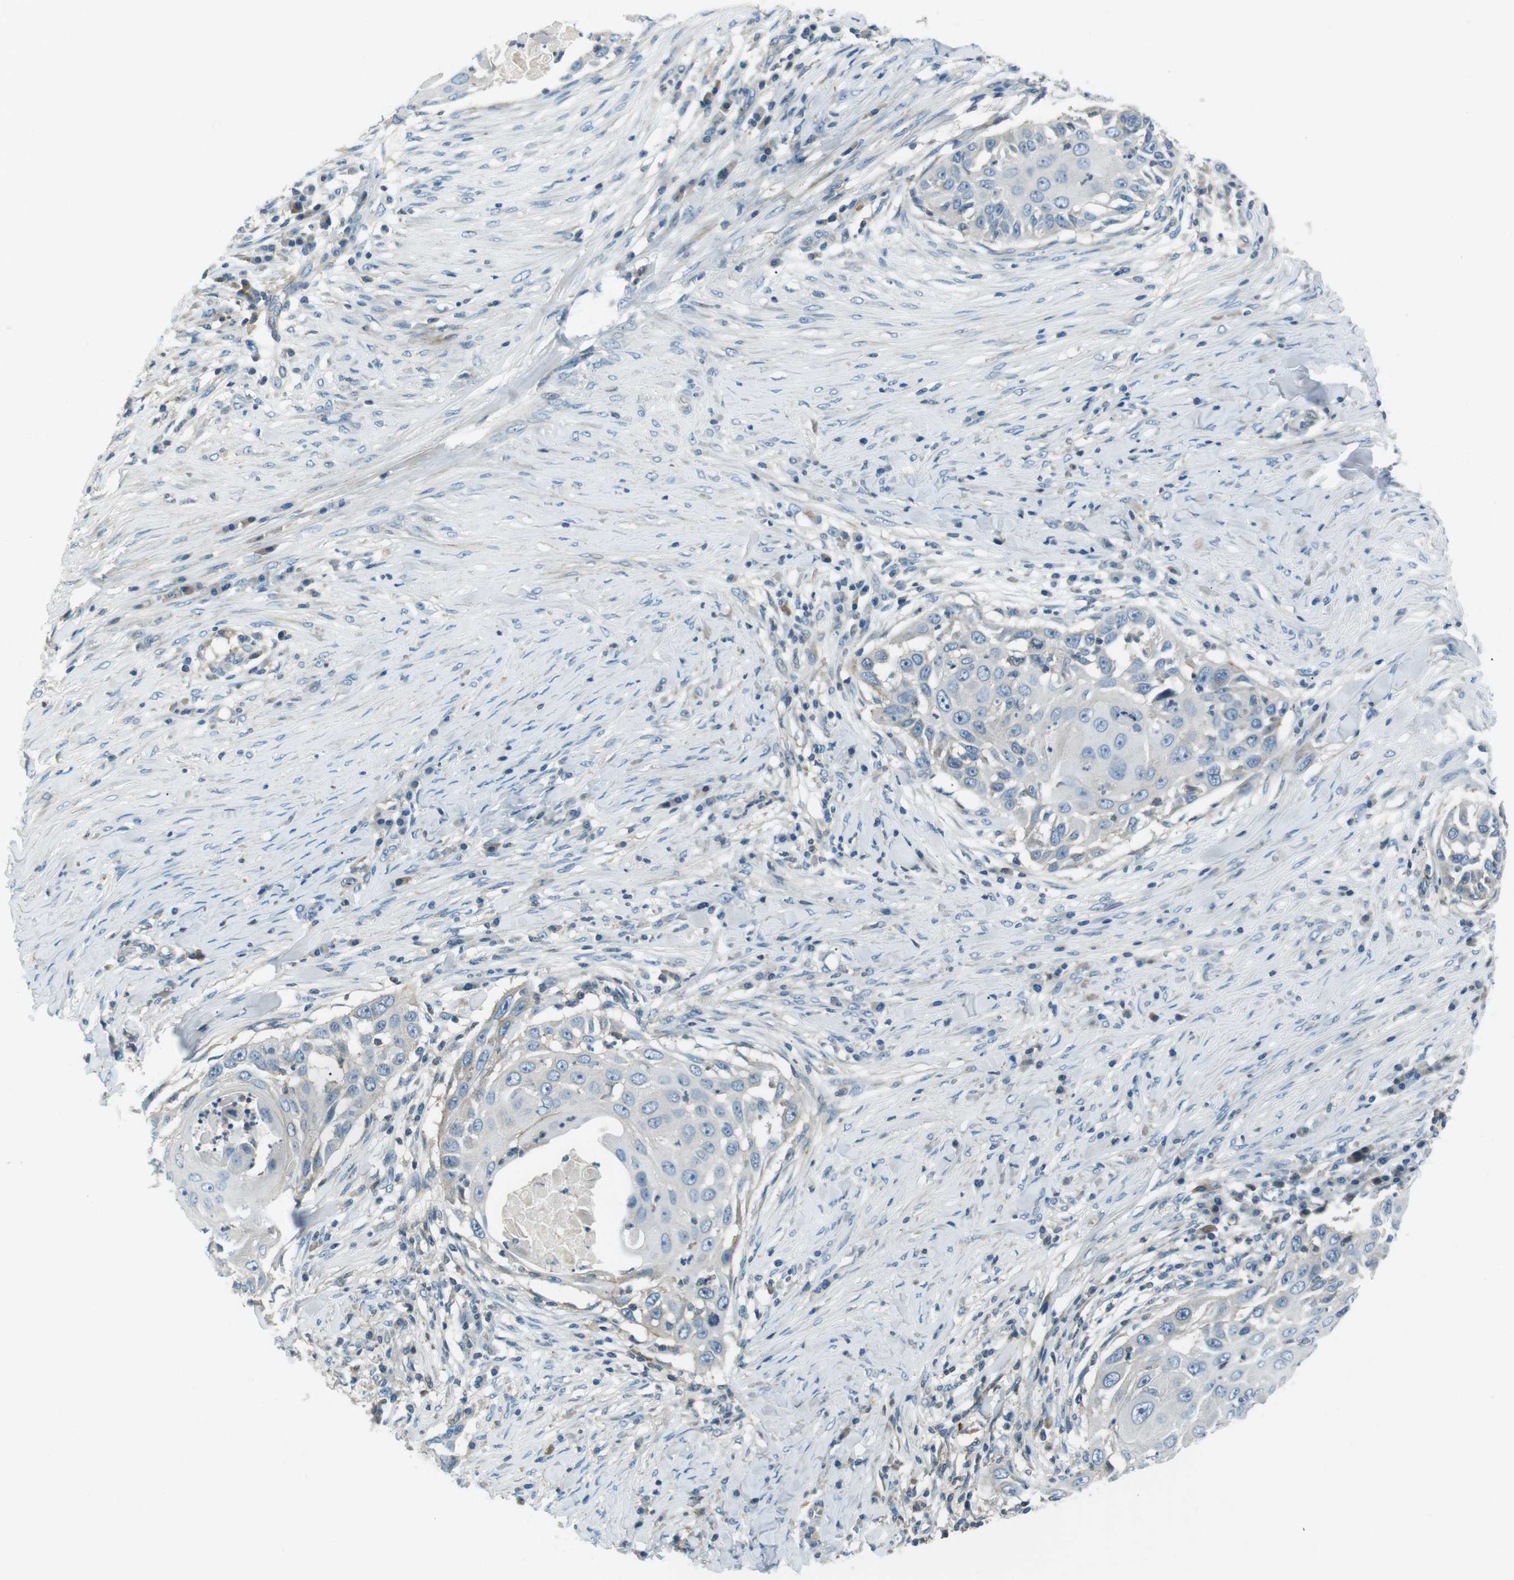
{"staining": {"intensity": "negative", "quantity": "none", "location": "none"}, "tissue": "skin cancer", "cell_type": "Tumor cells", "image_type": "cancer", "snomed": [{"axis": "morphology", "description": "Squamous cell carcinoma, NOS"}, {"axis": "topography", "description": "Skin"}], "caption": "The photomicrograph reveals no staining of tumor cells in skin squamous cell carcinoma.", "gene": "ARVCF", "patient": {"sex": "female", "age": 44}}